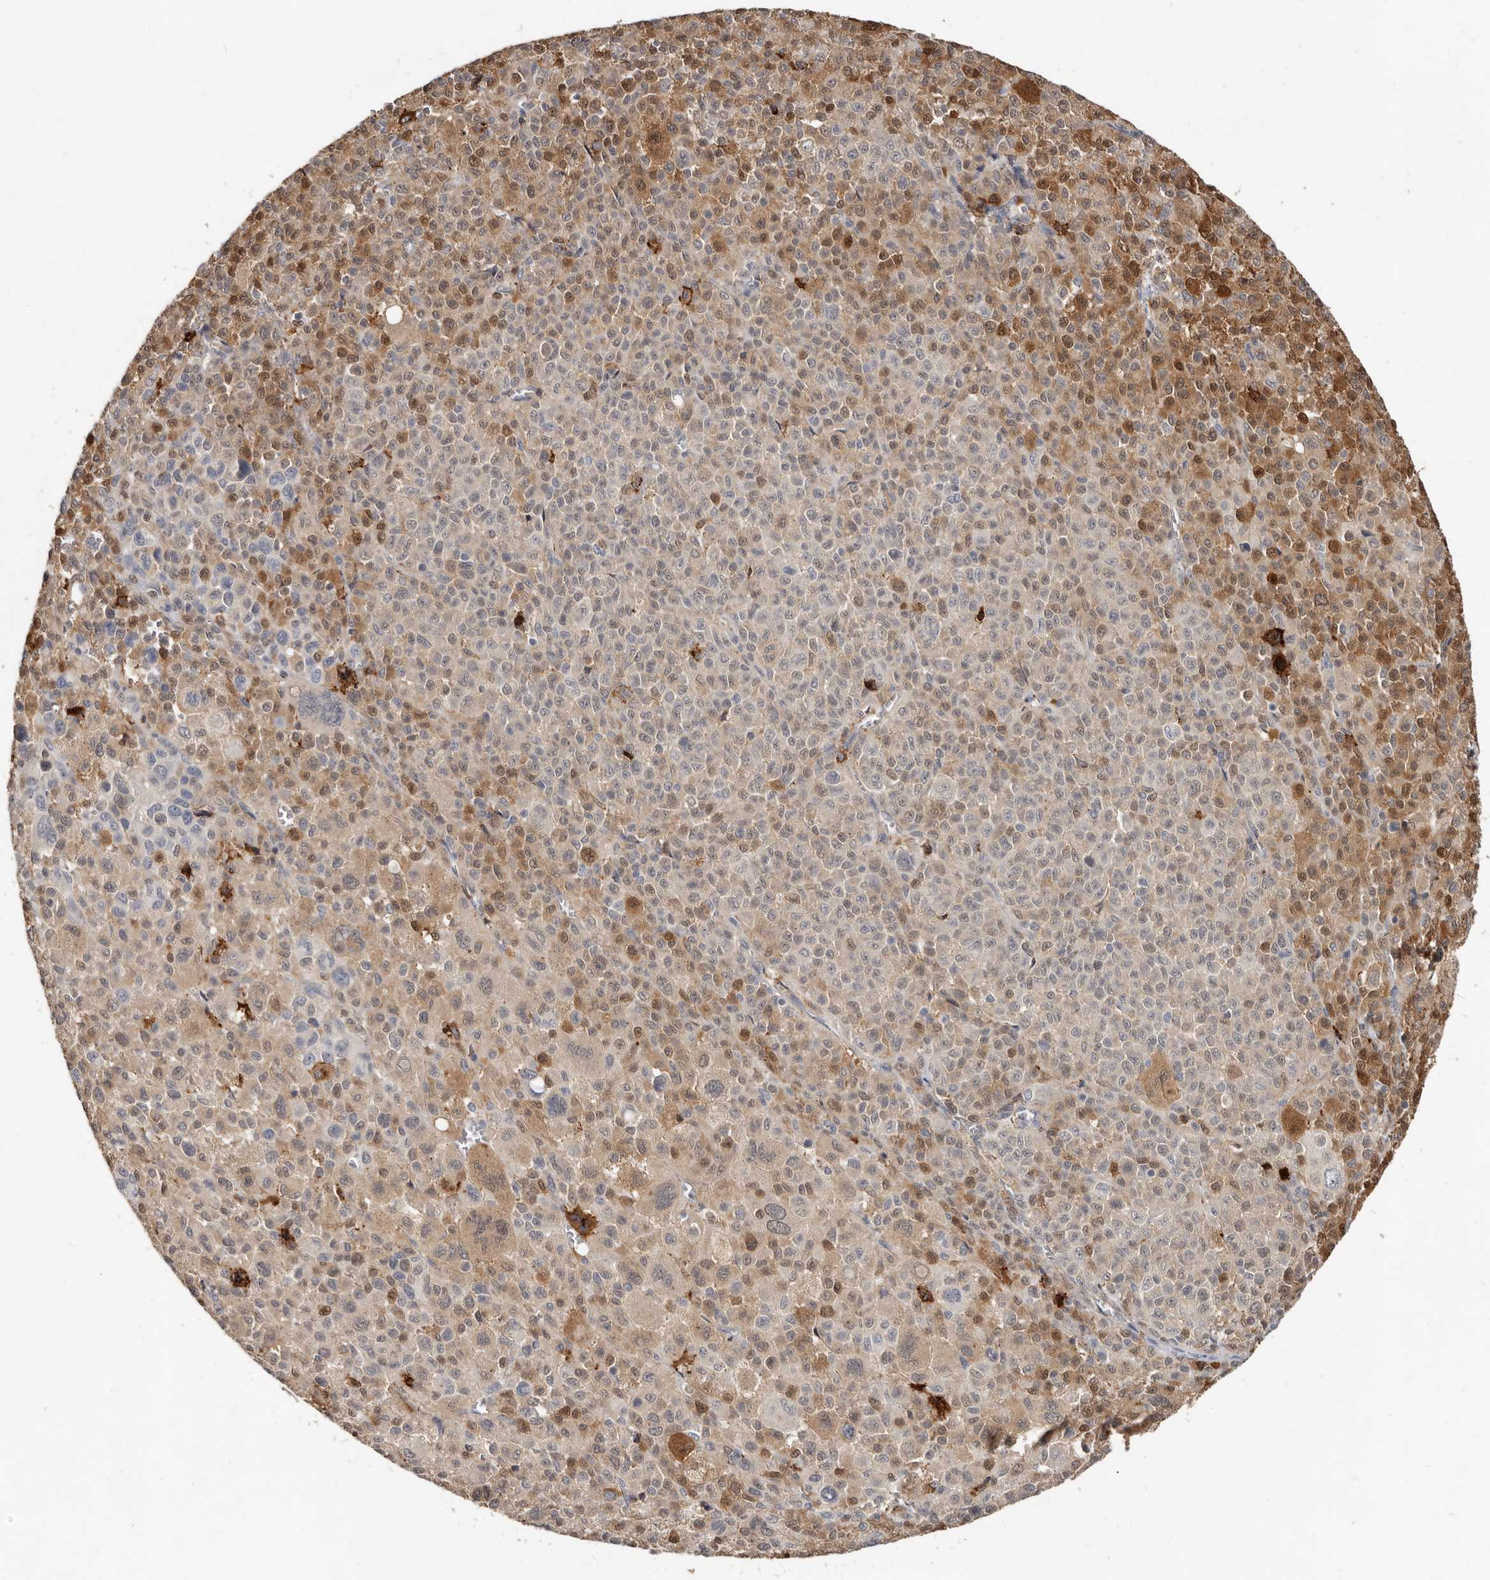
{"staining": {"intensity": "strong", "quantity": "25%-75%", "location": "cytoplasmic/membranous"}, "tissue": "melanoma", "cell_type": "Tumor cells", "image_type": "cancer", "snomed": [{"axis": "morphology", "description": "Malignant melanoma, Metastatic site"}, {"axis": "topography", "description": "Skin"}], "caption": "This histopathology image demonstrates immunohistochemistry (IHC) staining of malignant melanoma (metastatic site), with high strong cytoplasmic/membranous positivity in approximately 25%-75% of tumor cells.", "gene": "KIF26B", "patient": {"sex": "female", "age": 74}}